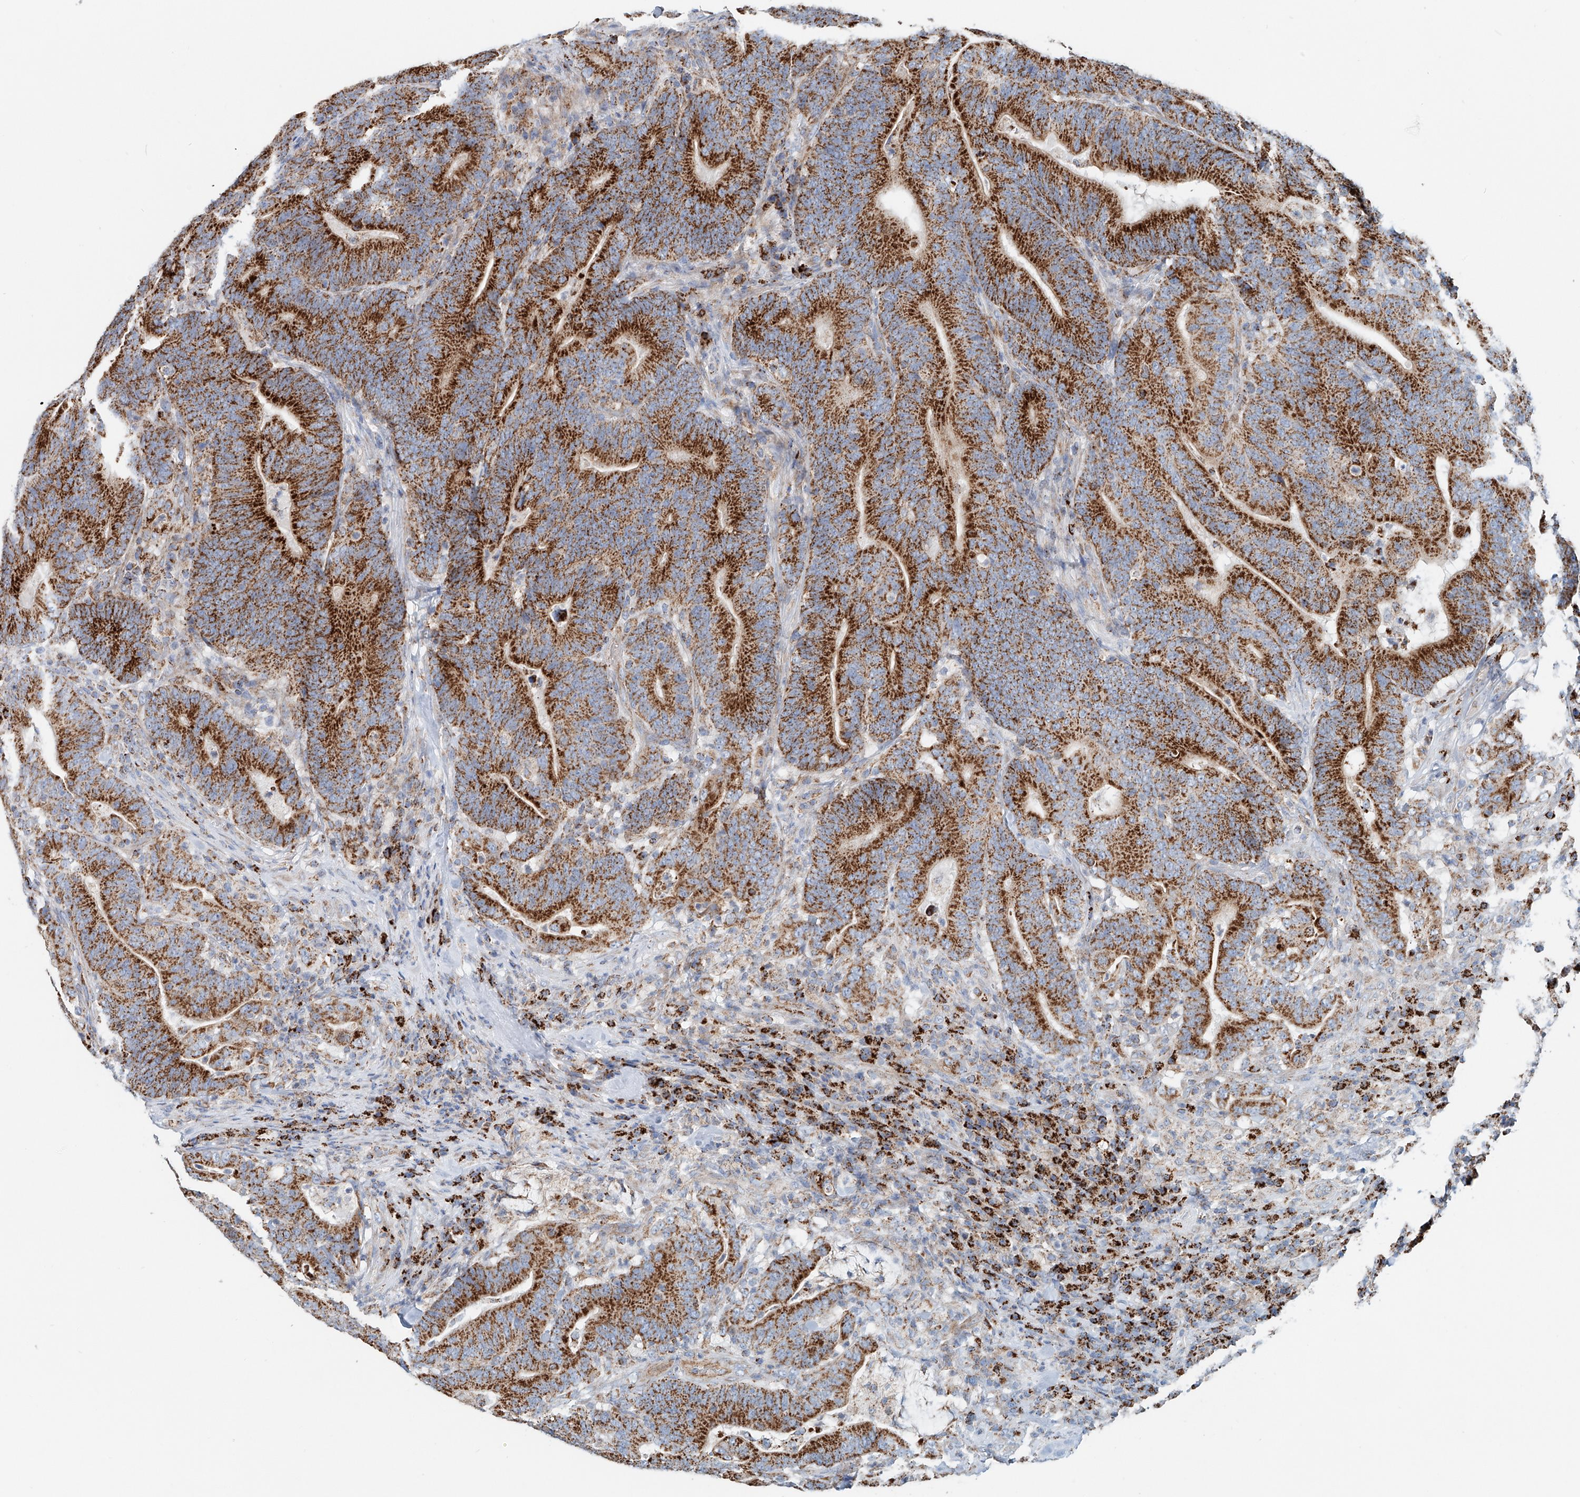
{"staining": {"intensity": "strong", "quantity": ">75%", "location": "cytoplasmic/membranous"}, "tissue": "colorectal cancer", "cell_type": "Tumor cells", "image_type": "cancer", "snomed": [{"axis": "morphology", "description": "Adenocarcinoma, NOS"}, {"axis": "topography", "description": "Colon"}], "caption": "About >75% of tumor cells in human adenocarcinoma (colorectal) display strong cytoplasmic/membranous protein expression as visualized by brown immunohistochemical staining.", "gene": "CARD10", "patient": {"sex": "female", "age": 66}}